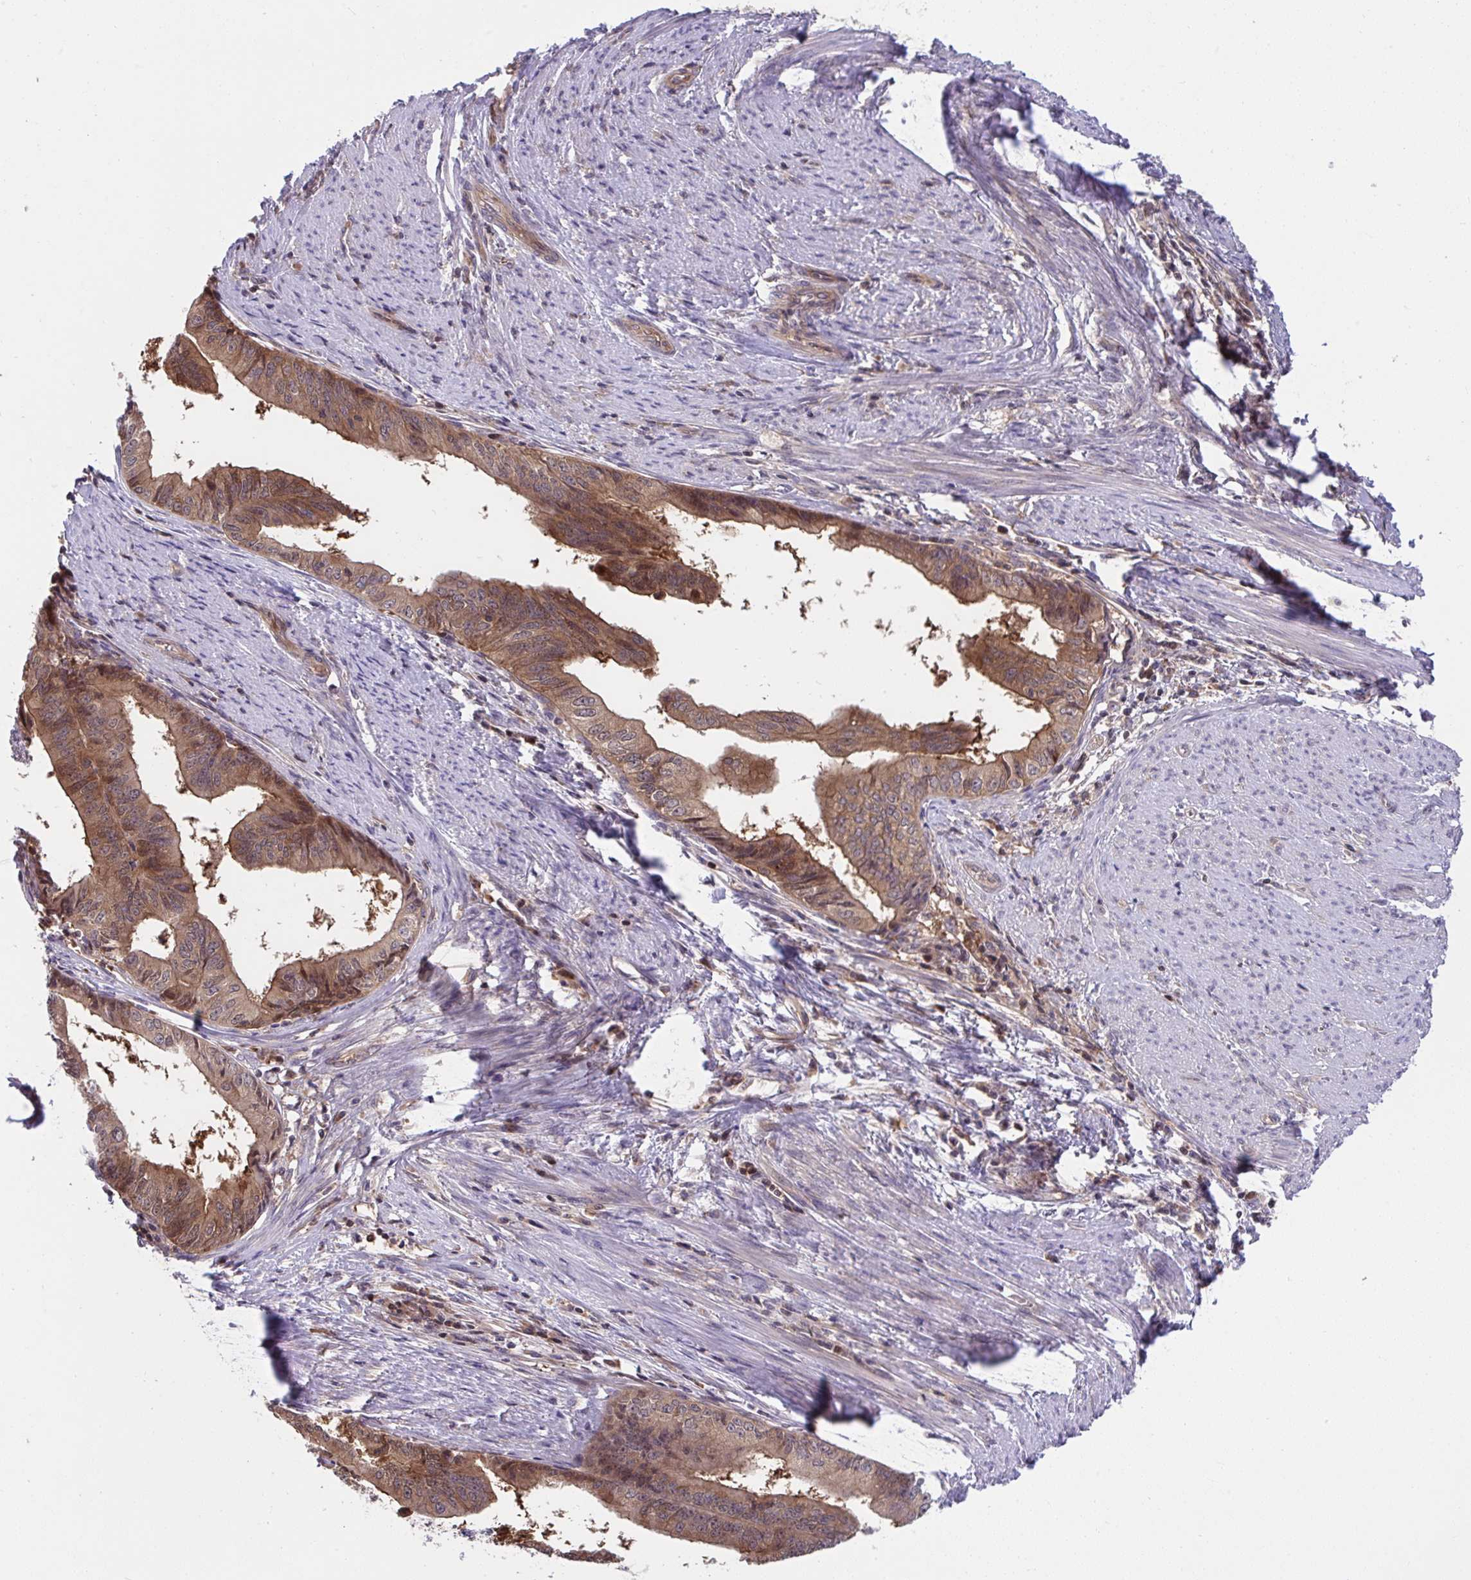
{"staining": {"intensity": "moderate", "quantity": ">75%", "location": "cytoplasmic/membranous,nuclear"}, "tissue": "endometrial cancer", "cell_type": "Tumor cells", "image_type": "cancer", "snomed": [{"axis": "morphology", "description": "Adenocarcinoma, NOS"}, {"axis": "topography", "description": "Endometrium"}], "caption": "IHC micrograph of human endometrial adenocarcinoma stained for a protein (brown), which displays medium levels of moderate cytoplasmic/membranous and nuclear positivity in approximately >75% of tumor cells.", "gene": "PCDHB7", "patient": {"sex": "female", "age": 65}}